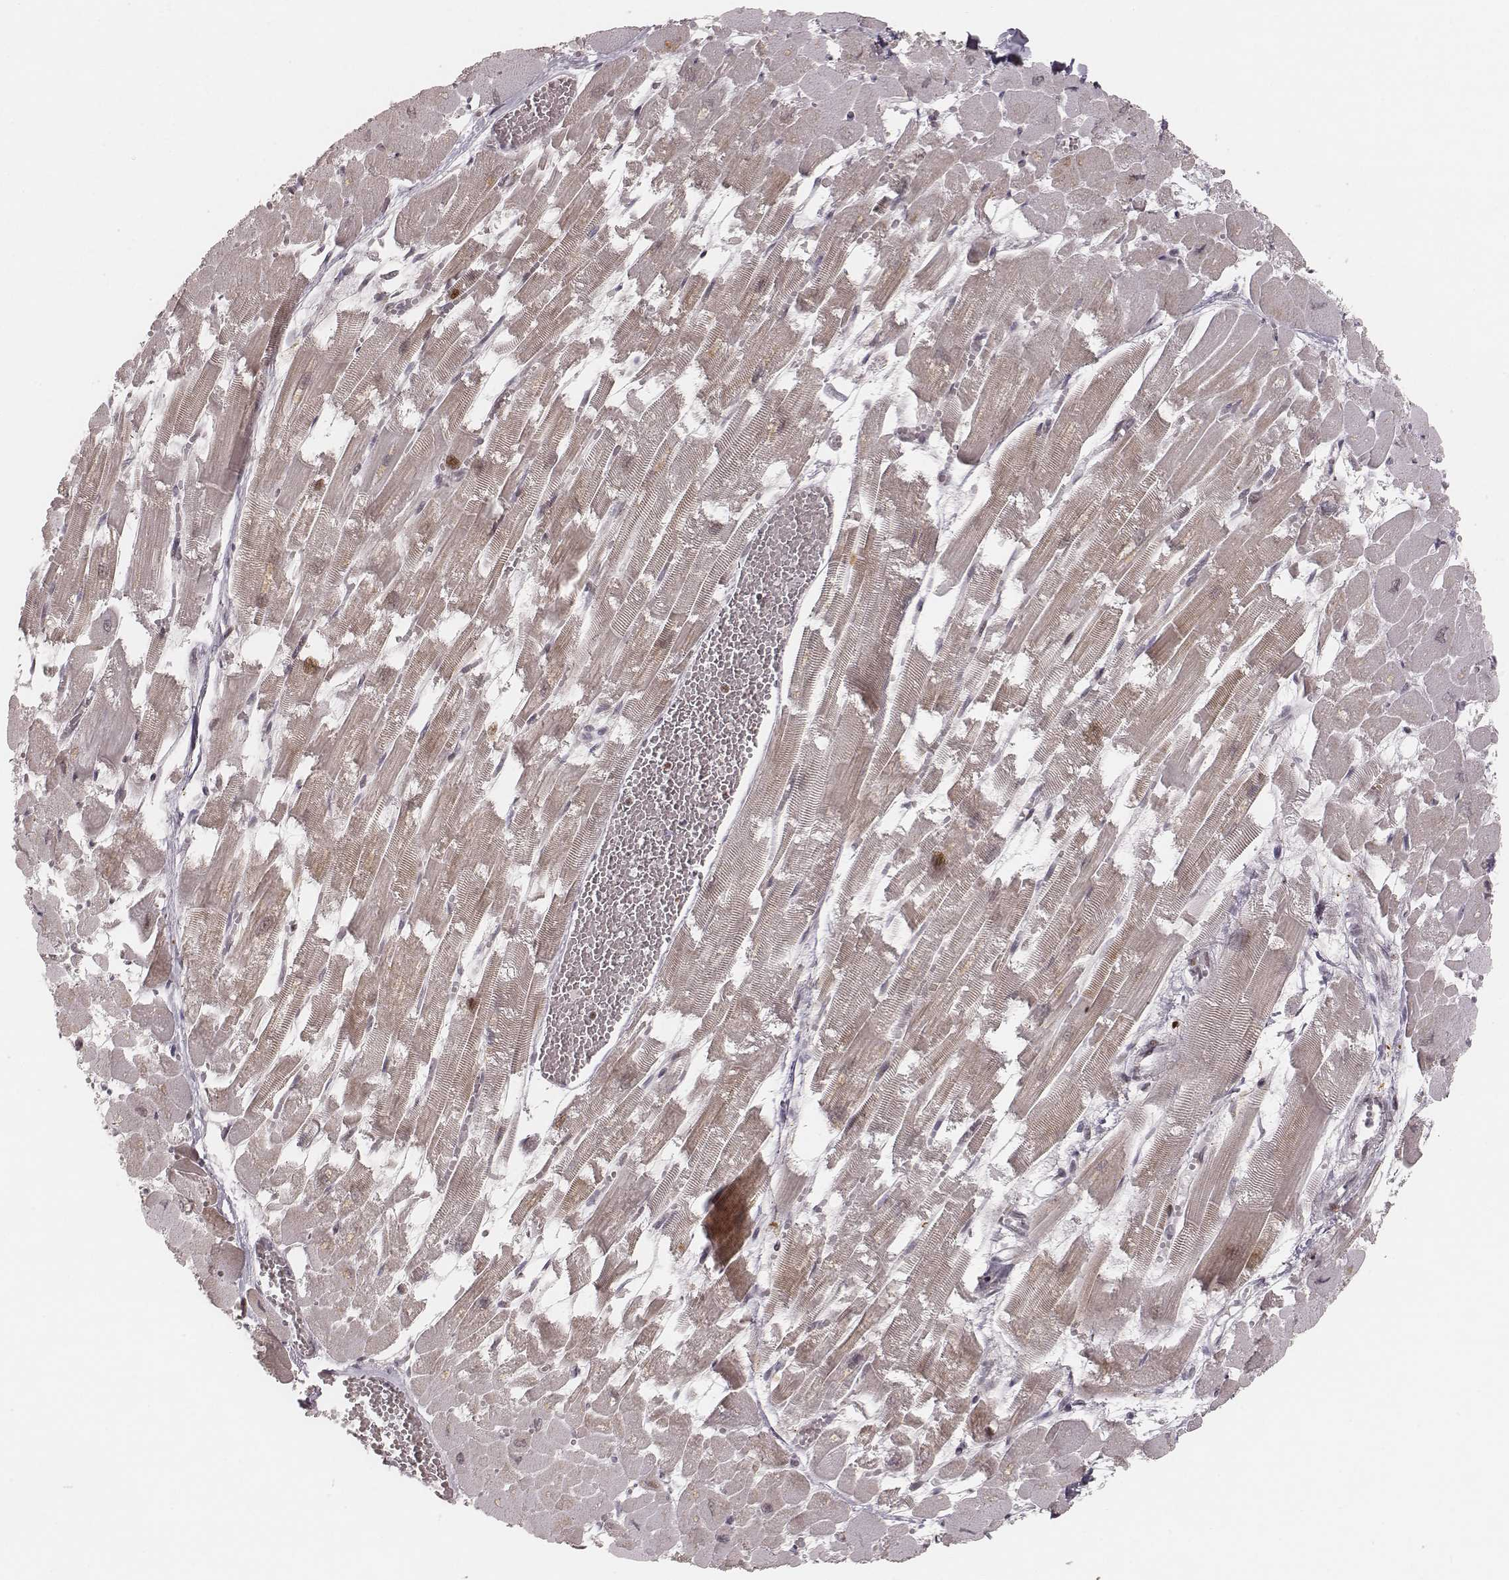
{"staining": {"intensity": "moderate", "quantity": "25%-75%", "location": "nuclear"}, "tissue": "heart muscle", "cell_type": "Cardiomyocytes", "image_type": "normal", "snomed": [{"axis": "morphology", "description": "Normal tissue, NOS"}, {"axis": "topography", "description": "Heart"}], "caption": "IHC photomicrograph of unremarkable heart muscle: human heart muscle stained using IHC shows medium levels of moderate protein expression localized specifically in the nuclear of cardiomyocytes, appearing as a nuclear brown color.", "gene": "HNRNPC", "patient": {"sex": "female", "age": 52}}